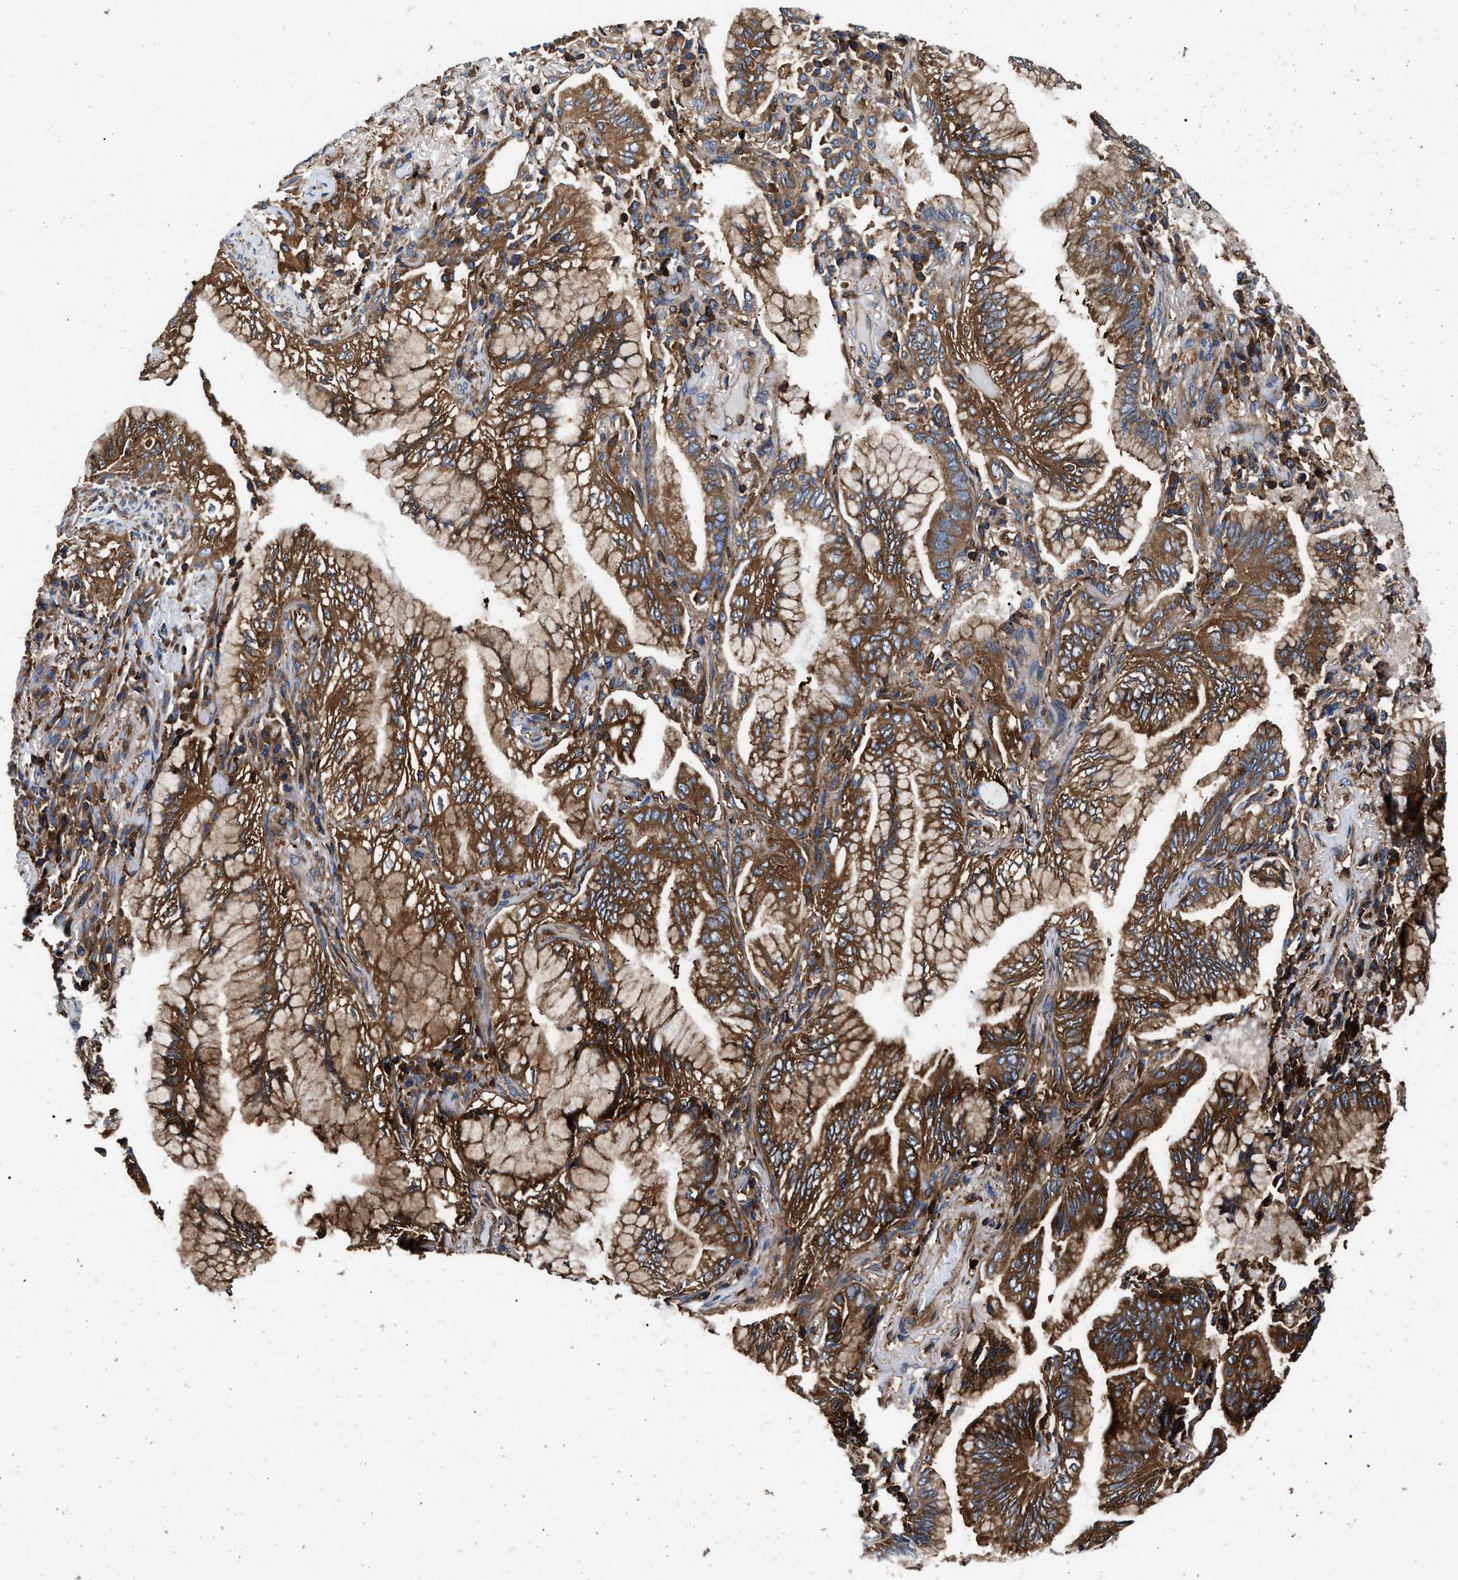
{"staining": {"intensity": "moderate", "quantity": ">75%", "location": "cytoplasmic/membranous"}, "tissue": "lung cancer", "cell_type": "Tumor cells", "image_type": "cancer", "snomed": [{"axis": "morphology", "description": "Adenocarcinoma, NOS"}, {"axis": "topography", "description": "Lung"}], "caption": "Immunohistochemistry of lung cancer (adenocarcinoma) demonstrates medium levels of moderate cytoplasmic/membranous staining in about >75% of tumor cells.", "gene": "KYAT1", "patient": {"sex": "female", "age": 70}}